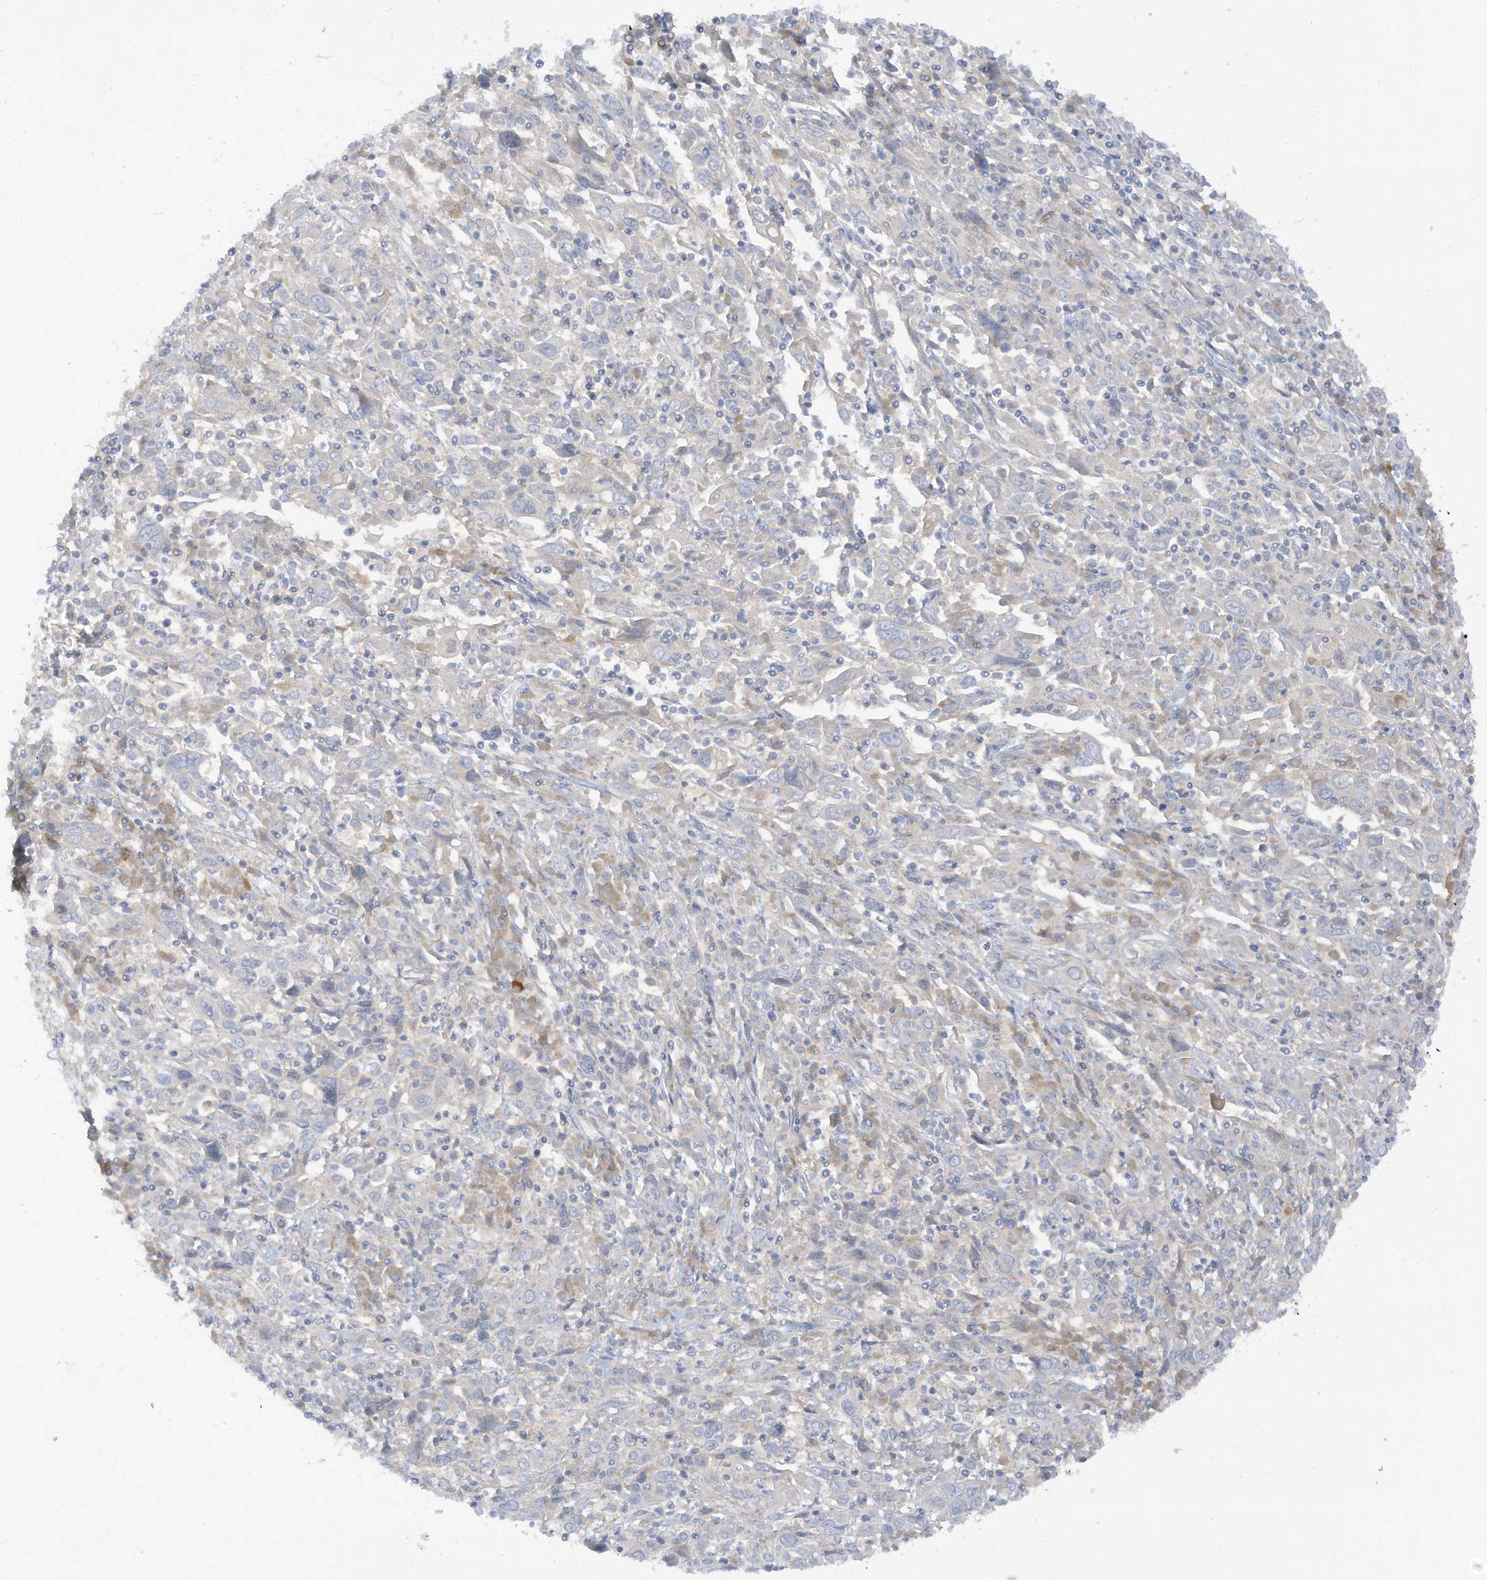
{"staining": {"intensity": "negative", "quantity": "none", "location": "none"}, "tissue": "cervical cancer", "cell_type": "Tumor cells", "image_type": "cancer", "snomed": [{"axis": "morphology", "description": "Squamous cell carcinoma, NOS"}, {"axis": "topography", "description": "Cervix"}], "caption": "Protein analysis of cervical squamous cell carcinoma displays no significant staining in tumor cells.", "gene": "LRRN2", "patient": {"sex": "female", "age": 46}}